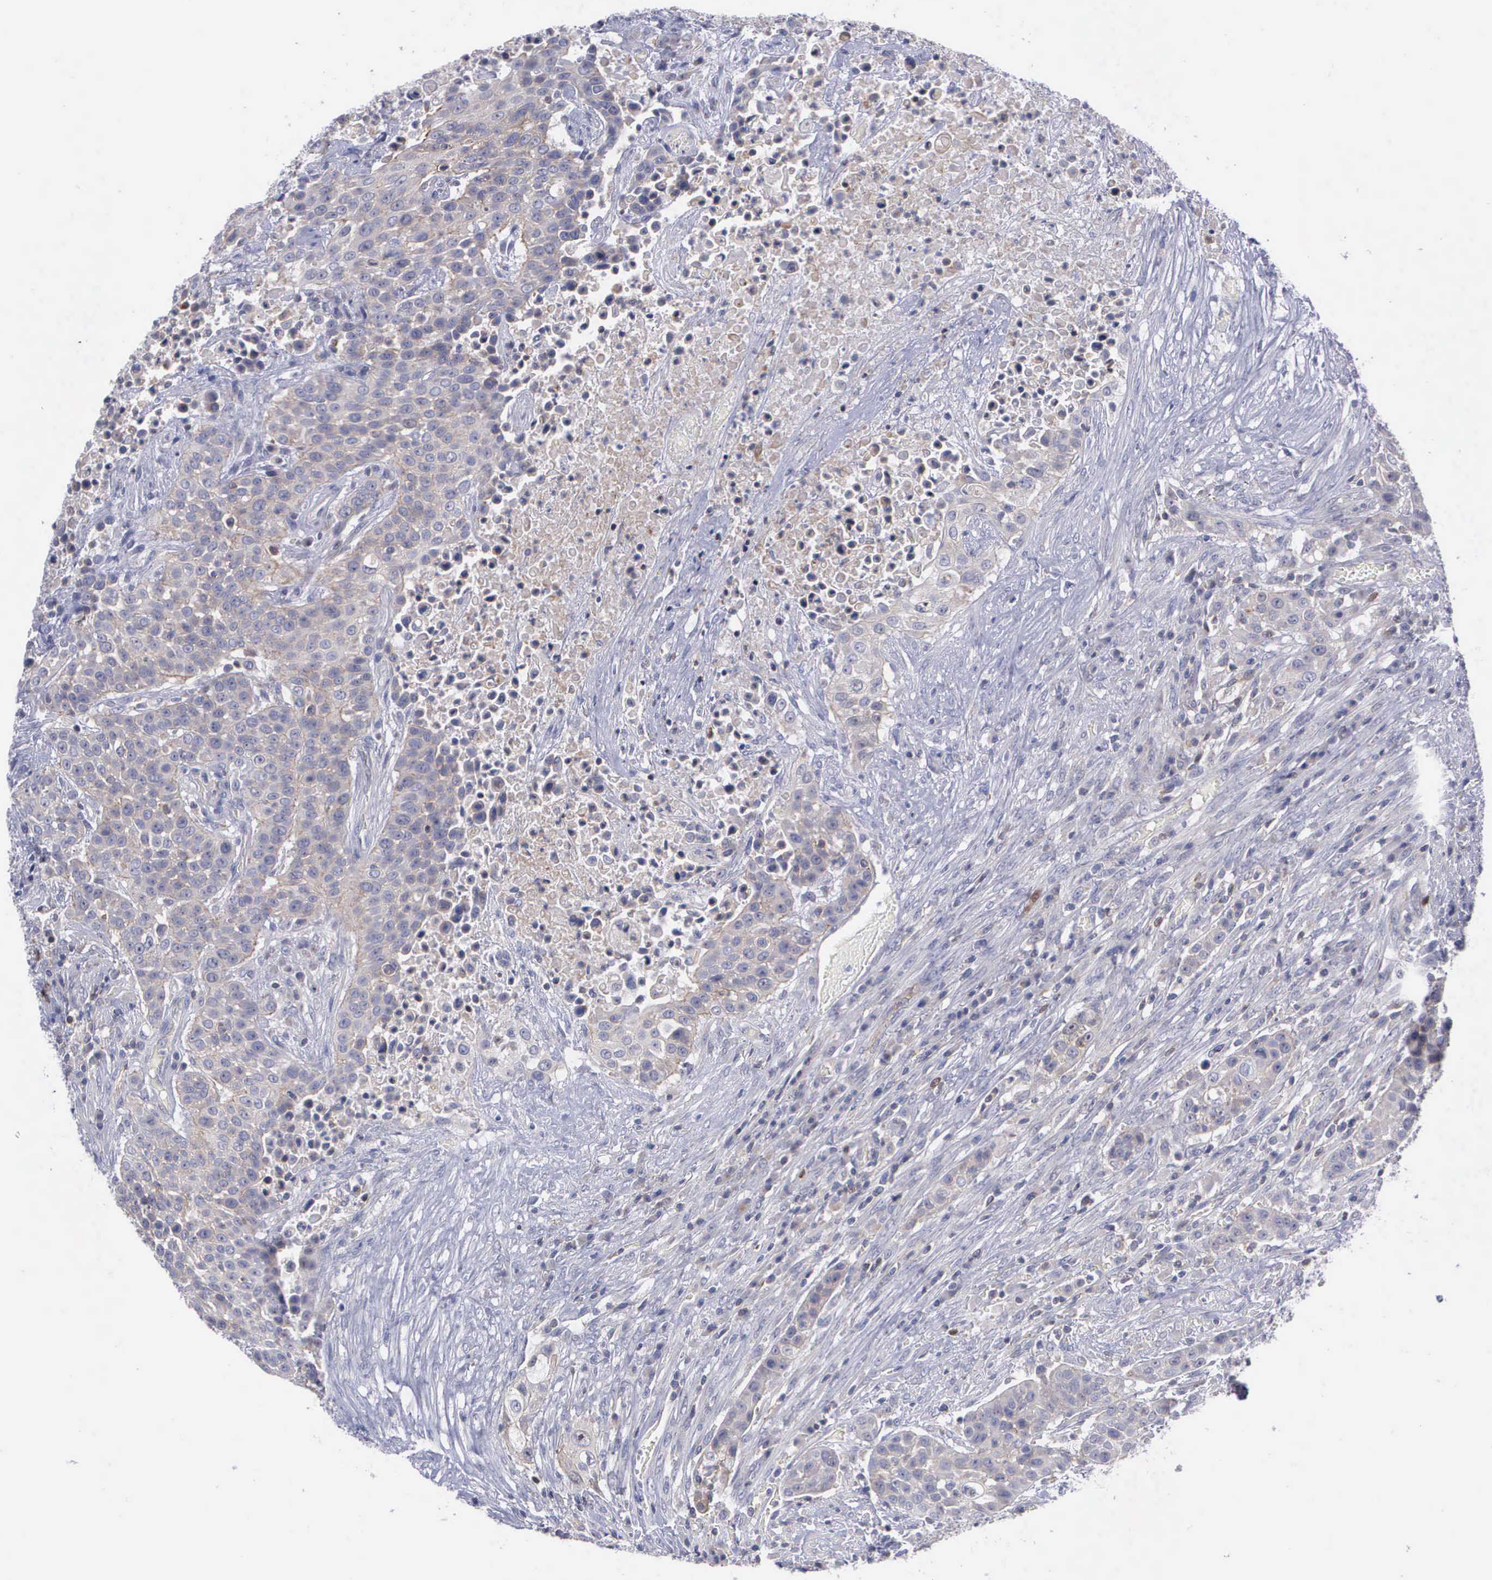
{"staining": {"intensity": "negative", "quantity": "none", "location": "none"}, "tissue": "urothelial cancer", "cell_type": "Tumor cells", "image_type": "cancer", "snomed": [{"axis": "morphology", "description": "Urothelial carcinoma, High grade"}, {"axis": "topography", "description": "Urinary bladder"}], "caption": "High power microscopy image of an IHC micrograph of urothelial carcinoma (high-grade), revealing no significant expression in tumor cells.", "gene": "MICAL3", "patient": {"sex": "male", "age": 74}}